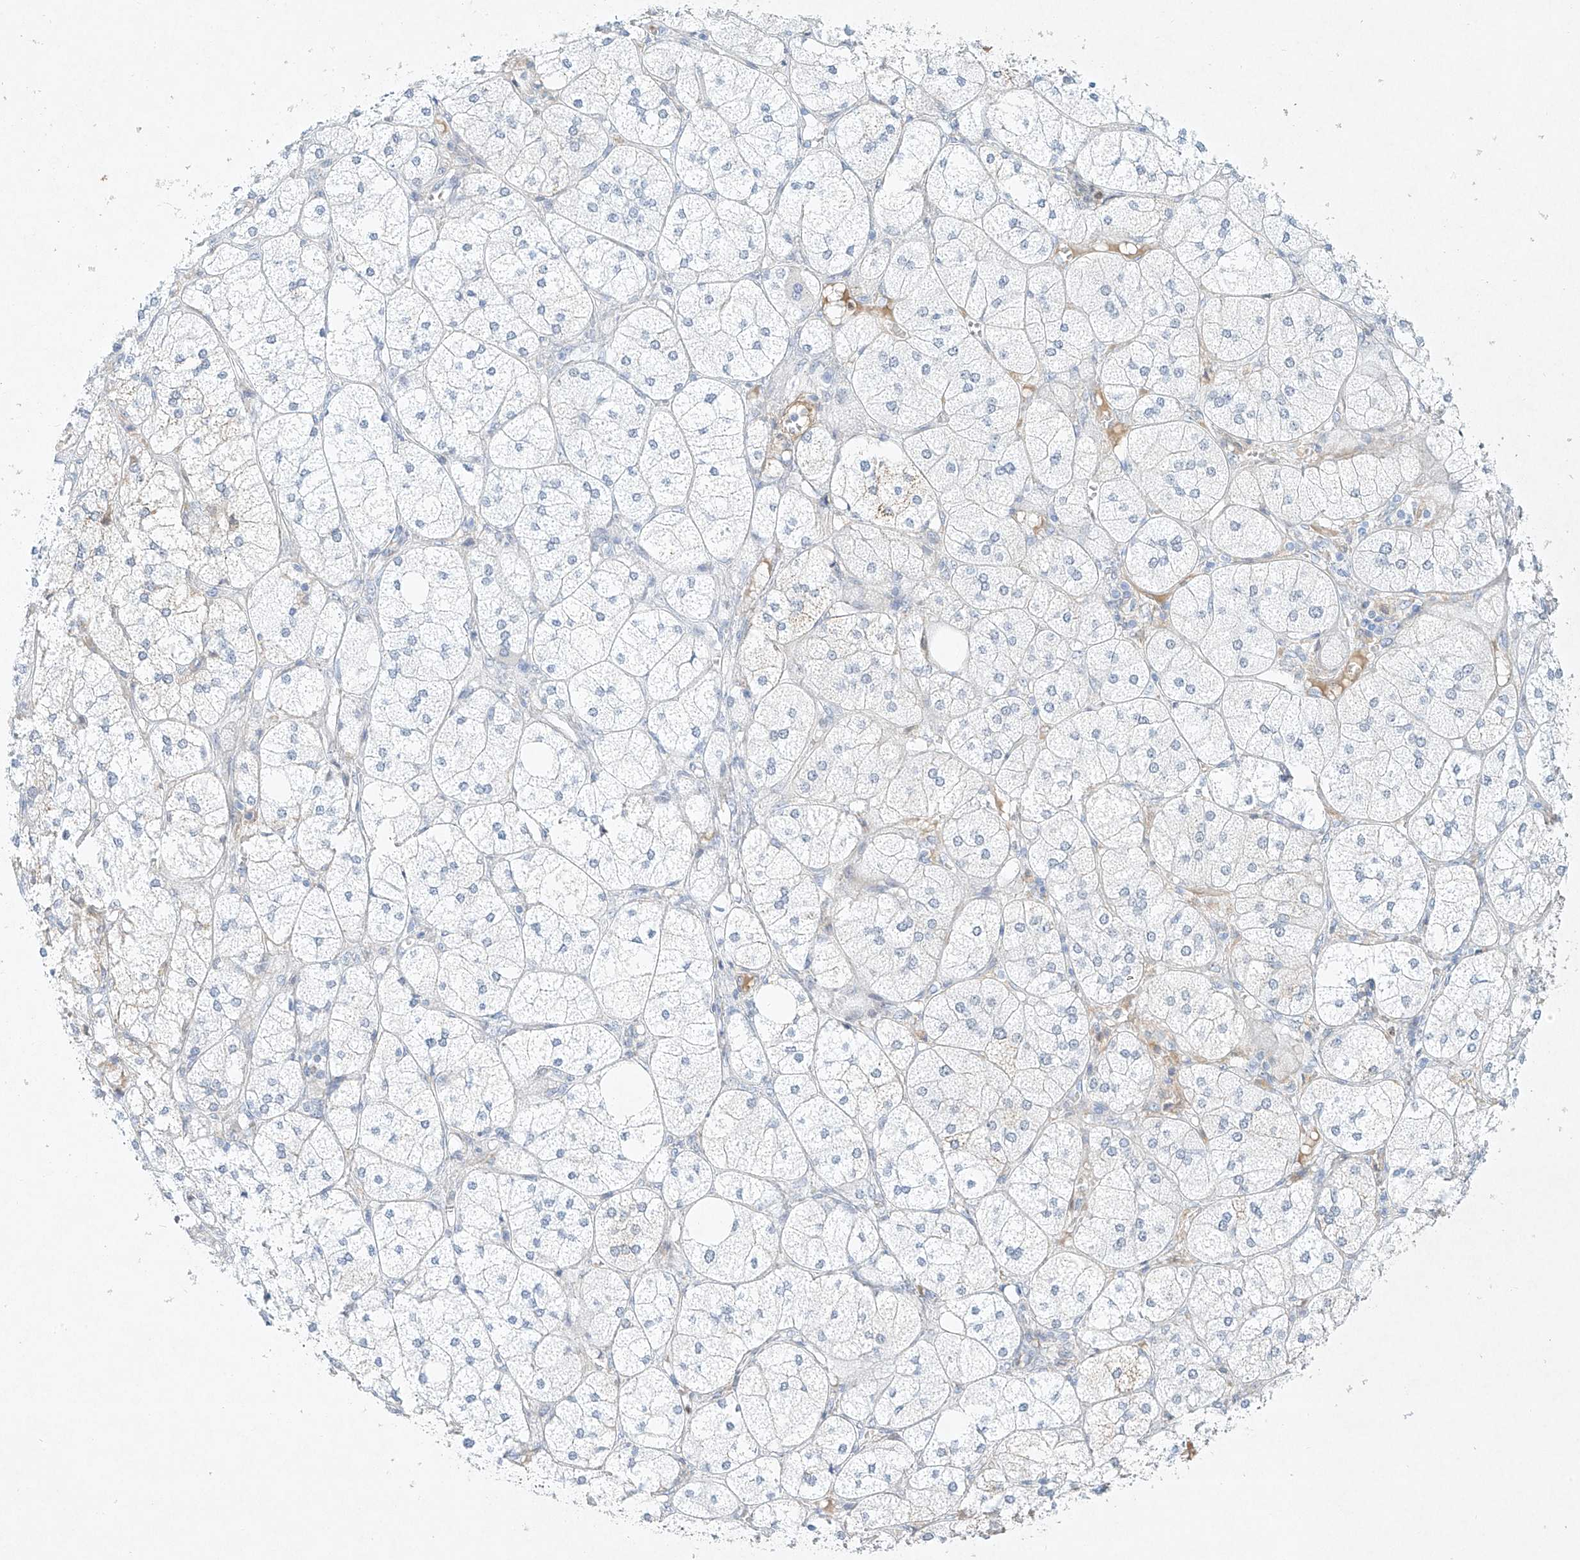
{"staining": {"intensity": "negative", "quantity": "none", "location": "none"}, "tissue": "adrenal gland", "cell_type": "Glandular cells", "image_type": "normal", "snomed": [{"axis": "morphology", "description": "Normal tissue, NOS"}, {"axis": "topography", "description": "Adrenal gland"}], "caption": "This is an IHC histopathology image of normal human adrenal gland. There is no positivity in glandular cells.", "gene": "REEP2", "patient": {"sex": "female", "age": 61}}